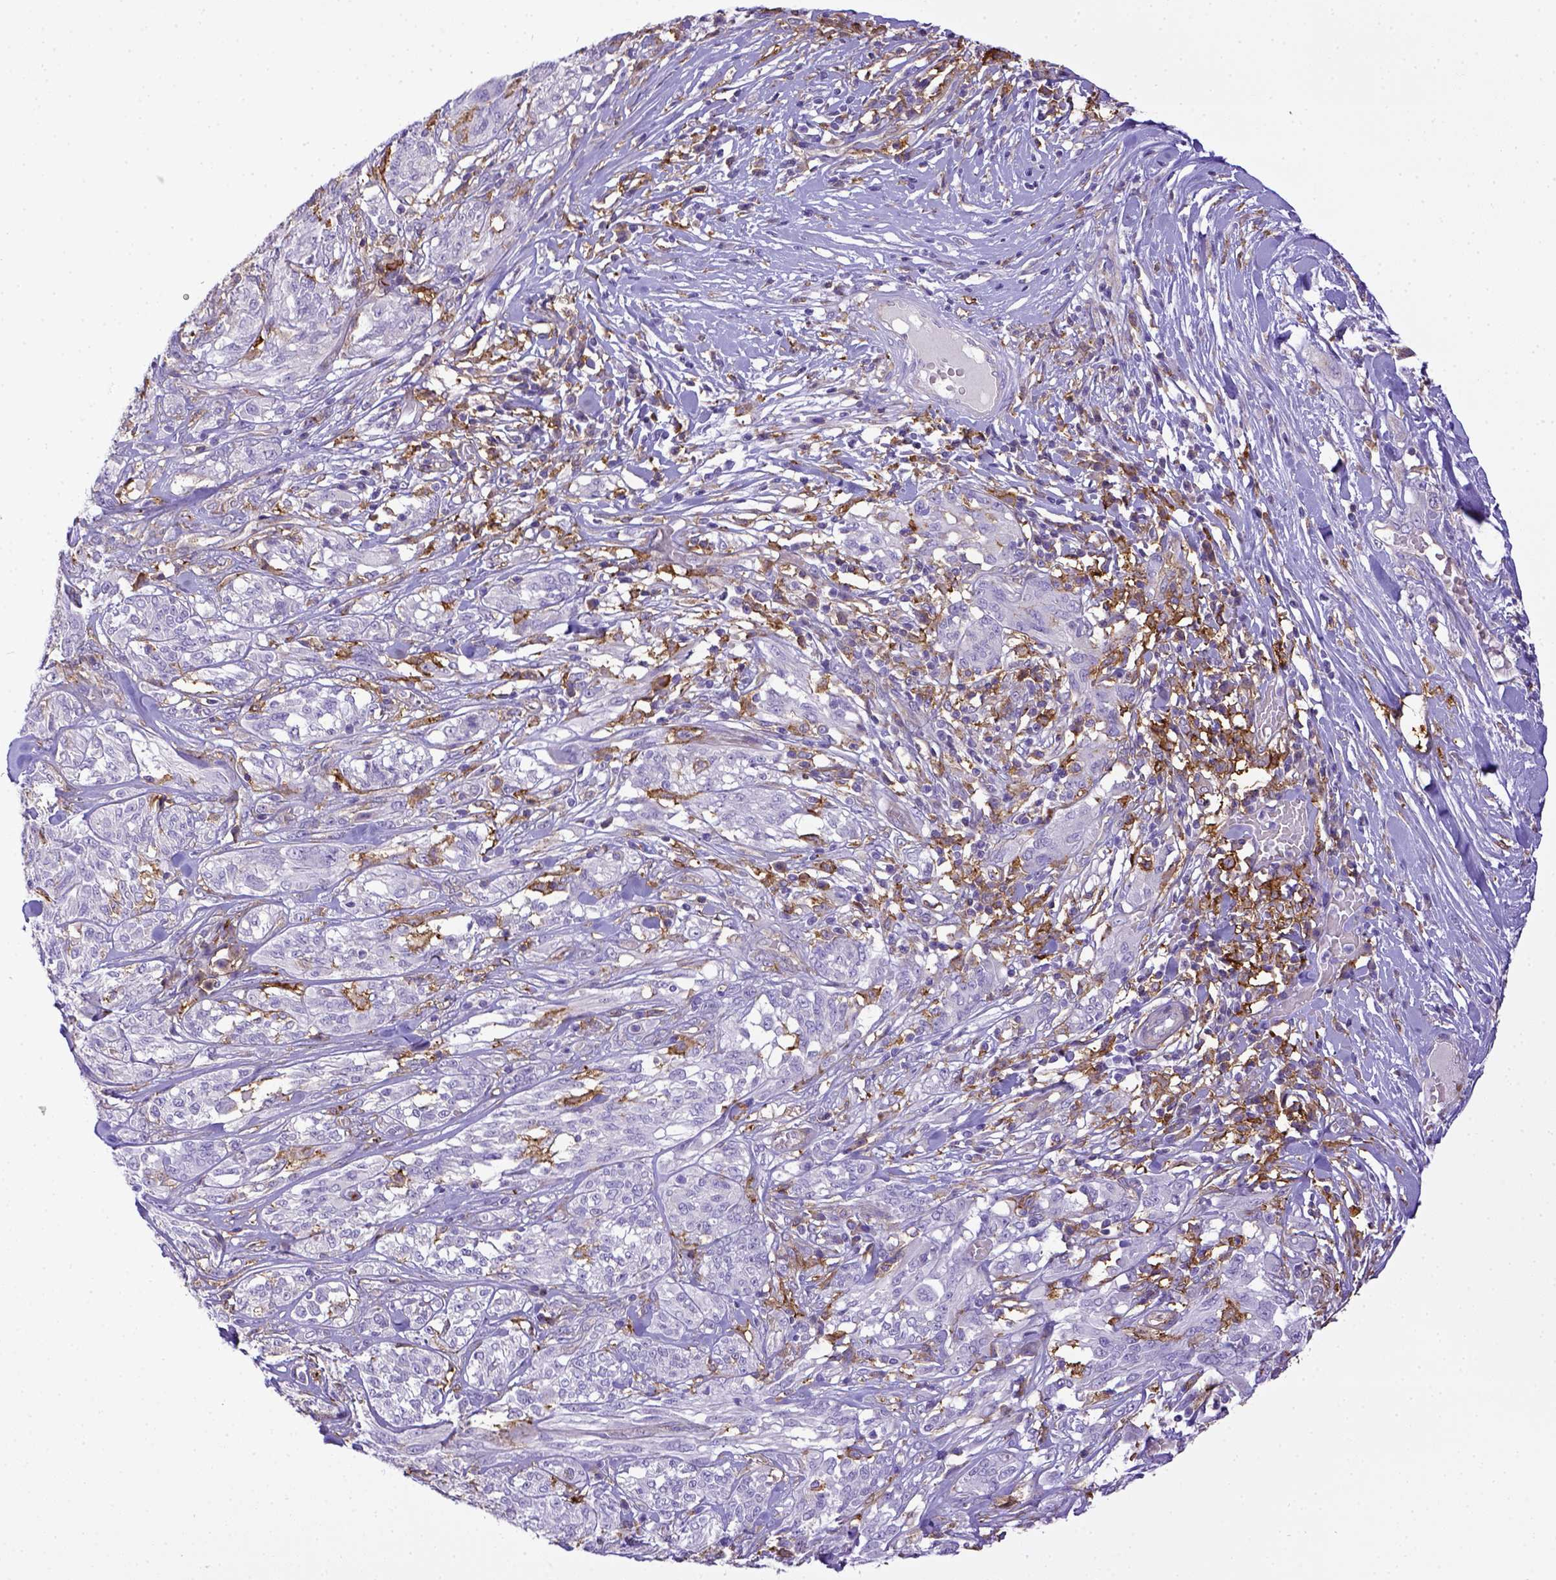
{"staining": {"intensity": "negative", "quantity": "none", "location": "none"}, "tissue": "melanoma", "cell_type": "Tumor cells", "image_type": "cancer", "snomed": [{"axis": "morphology", "description": "Malignant melanoma, NOS"}, {"axis": "topography", "description": "Skin"}], "caption": "Histopathology image shows no protein staining in tumor cells of malignant melanoma tissue.", "gene": "CD40", "patient": {"sex": "female", "age": 91}}